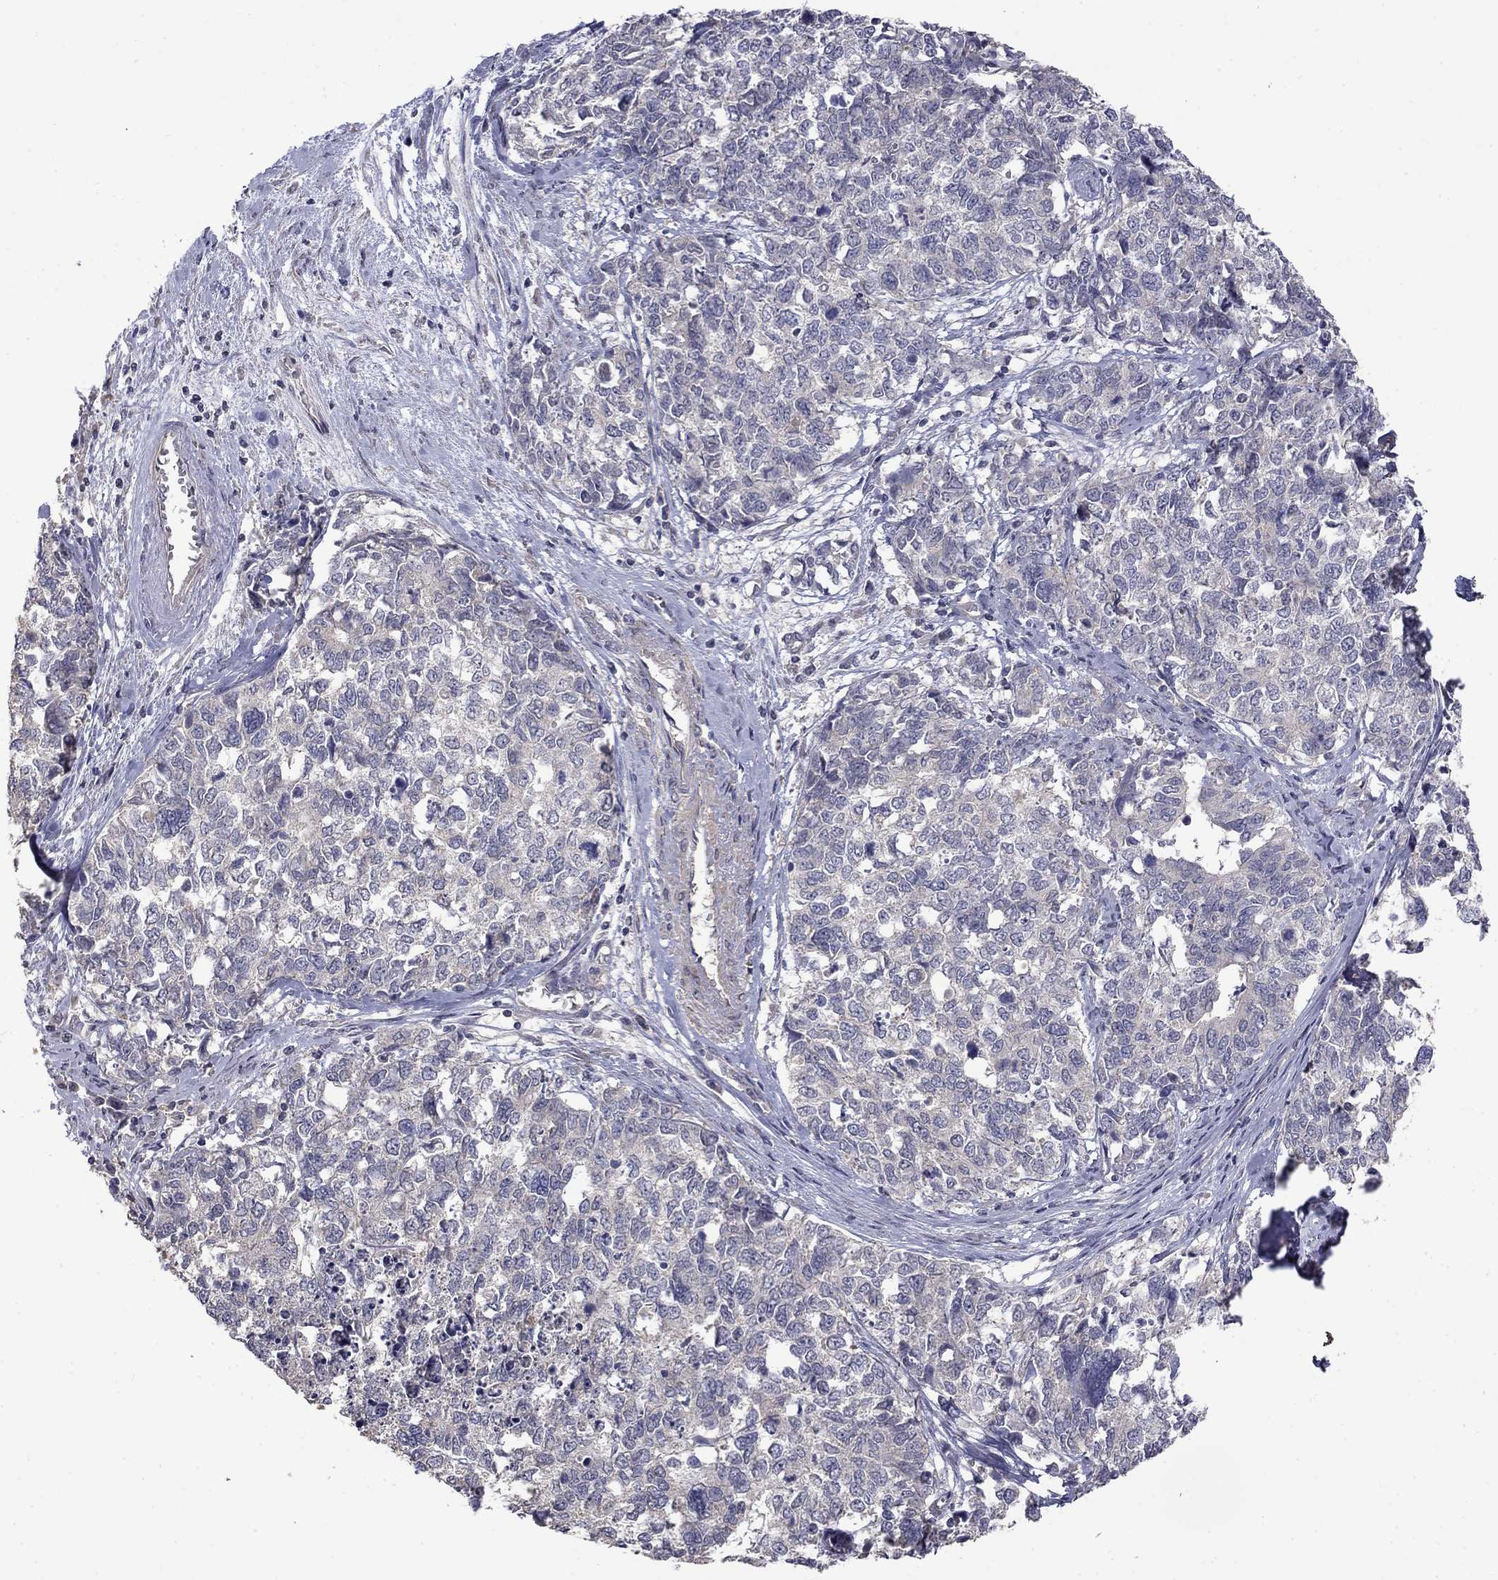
{"staining": {"intensity": "negative", "quantity": "none", "location": "none"}, "tissue": "cervical cancer", "cell_type": "Tumor cells", "image_type": "cancer", "snomed": [{"axis": "morphology", "description": "Squamous cell carcinoma, NOS"}, {"axis": "topography", "description": "Cervix"}], "caption": "Immunohistochemistry of human cervical cancer (squamous cell carcinoma) exhibits no expression in tumor cells.", "gene": "SLC39A14", "patient": {"sex": "female", "age": 63}}